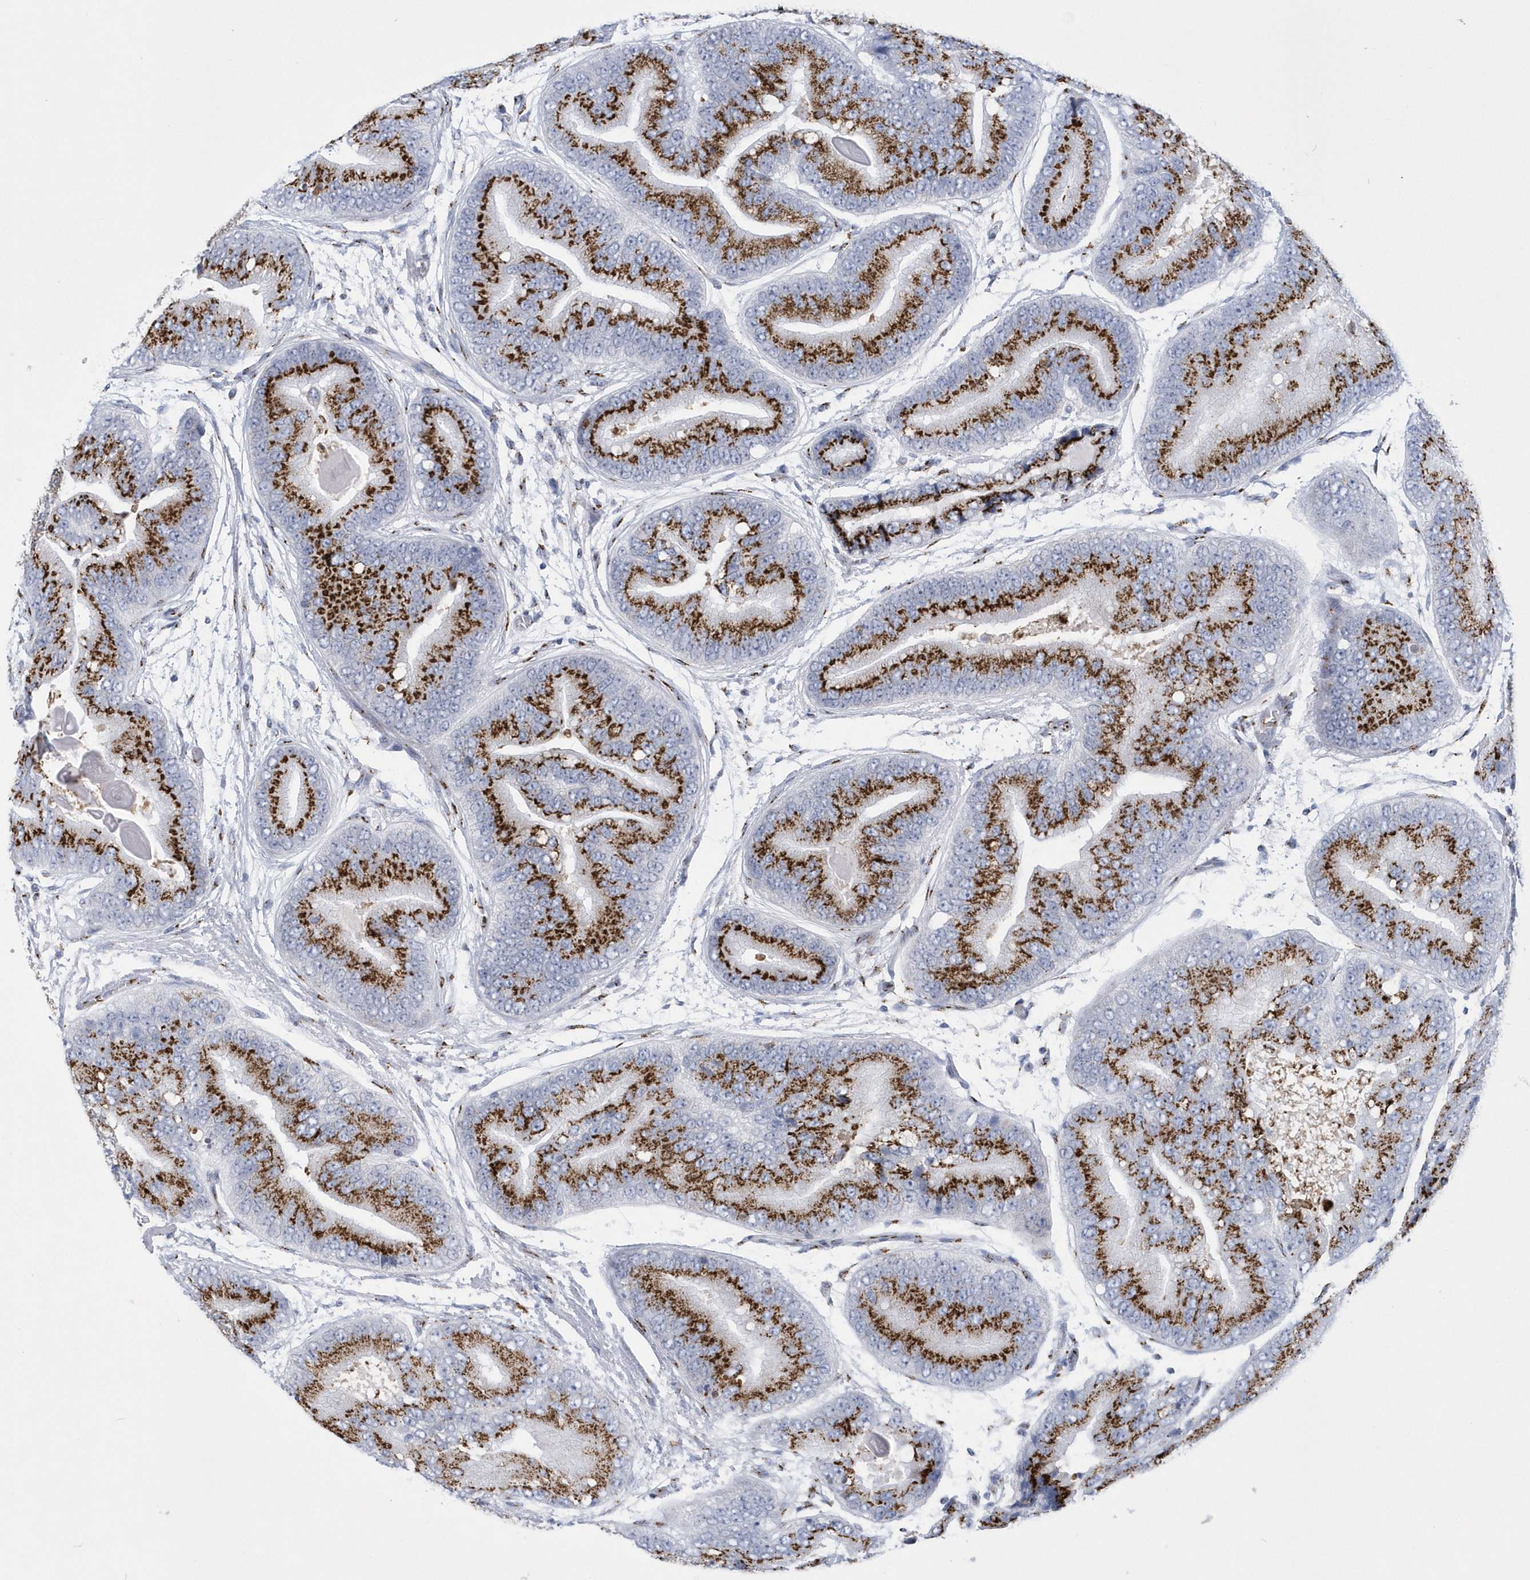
{"staining": {"intensity": "strong", "quantity": ">75%", "location": "cytoplasmic/membranous"}, "tissue": "prostate cancer", "cell_type": "Tumor cells", "image_type": "cancer", "snomed": [{"axis": "morphology", "description": "Adenocarcinoma, High grade"}, {"axis": "topography", "description": "Prostate"}], "caption": "IHC photomicrograph of human prostate cancer stained for a protein (brown), which exhibits high levels of strong cytoplasmic/membranous positivity in approximately >75% of tumor cells.", "gene": "SLX9", "patient": {"sex": "male", "age": 70}}